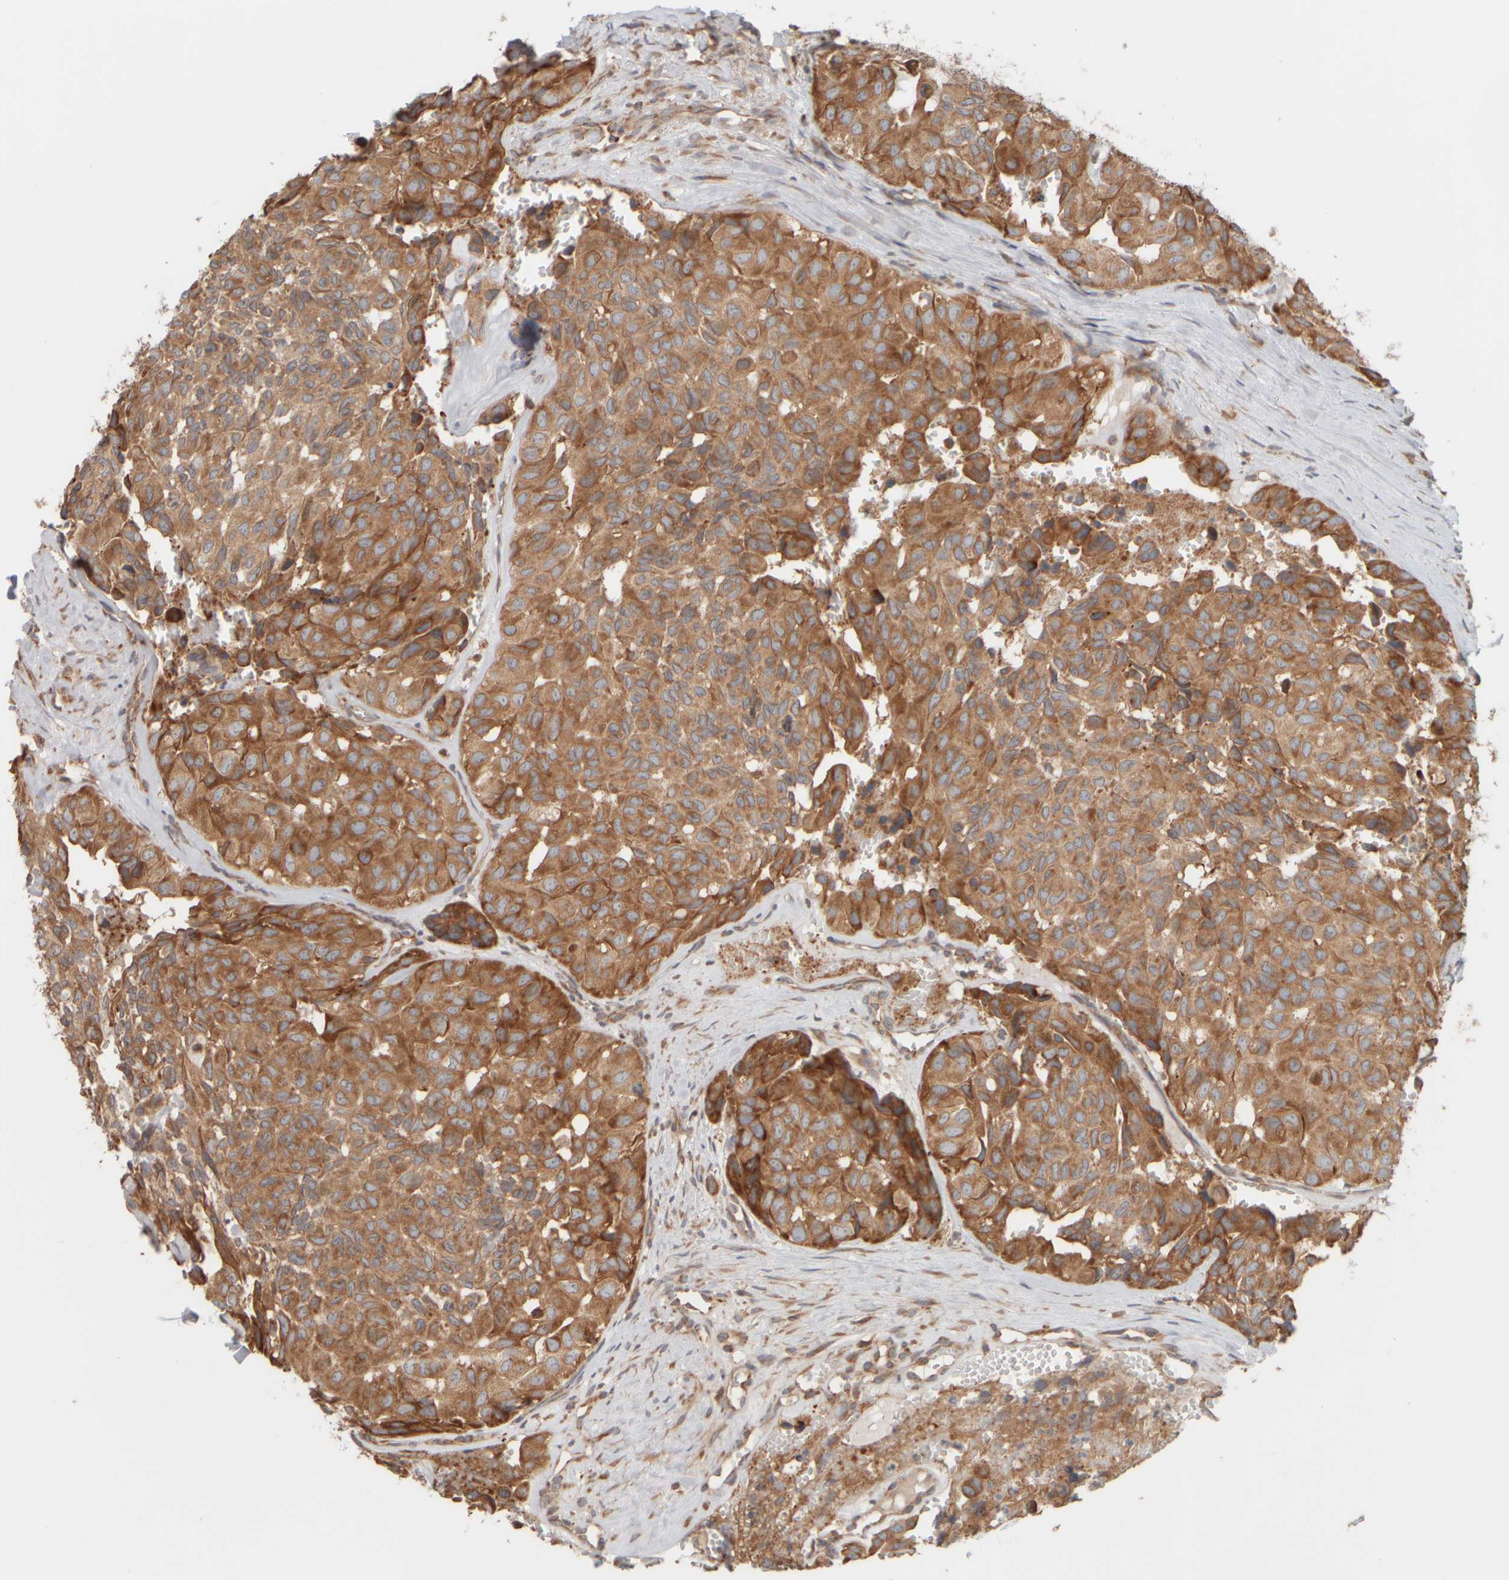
{"staining": {"intensity": "moderate", "quantity": ">75%", "location": "cytoplasmic/membranous"}, "tissue": "head and neck cancer", "cell_type": "Tumor cells", "image_type": "cancer", "snomed": [{"axis": "morphology", "description": "Adenocarcinoma, NOS"}, {"axis": "topography", "description": "Salivary gland, NOS"}, {"axis": "topography", "description": "Head-Neck"}], "caption": "Moderate cytoplasmic/membranous expression for a protein is seen in about >75% of tumor cells of head and neck cancer using IHC.", "gene": "EIF2B3", "patient": {"sex": "female", "age": 76}}